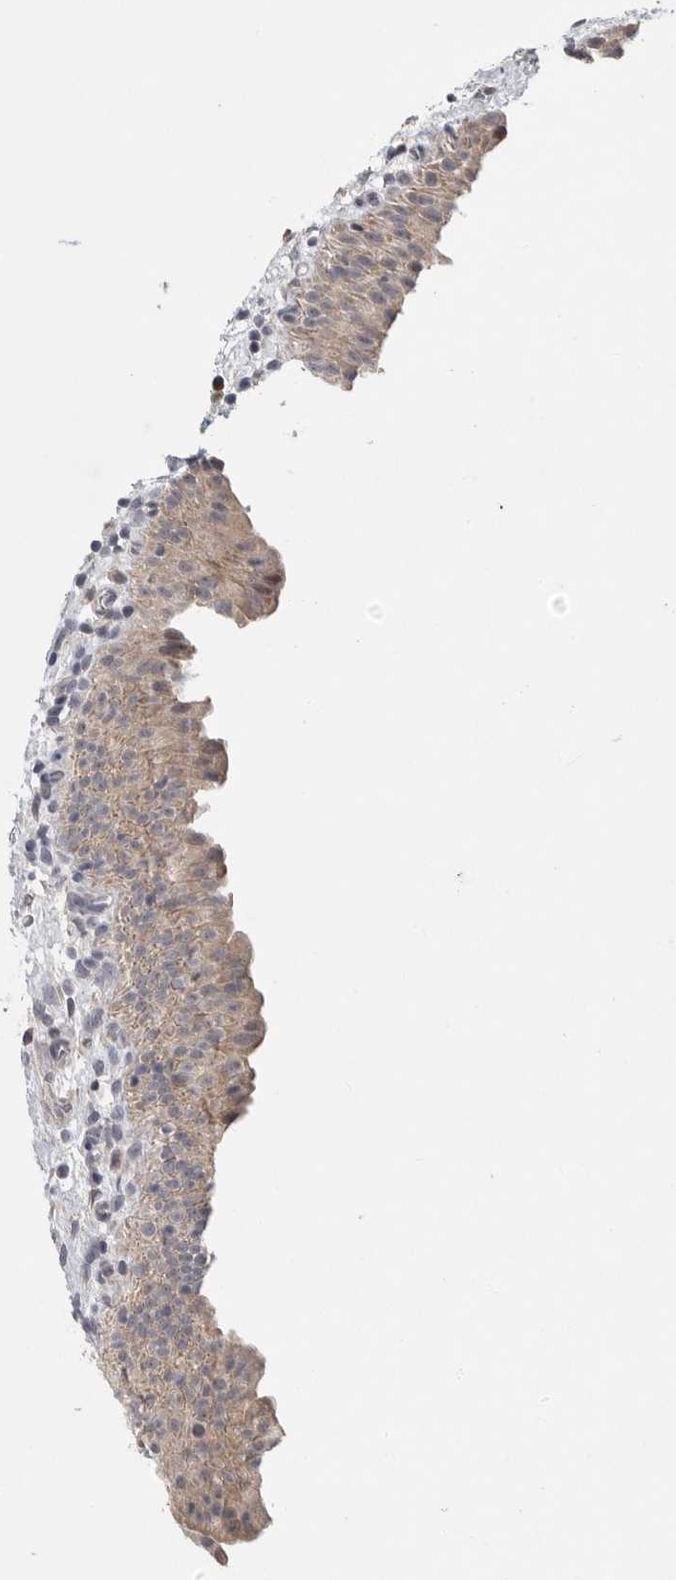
{"staining": {"intensity": "moderate", "quantity": ">75%", "location": "cytoplasmic/membranous"}, "tissue": "urinary bladder", "cell_type": "Urothelial cells", "image_type": "normal", "snomed": [{"axis": "morphology", "description": "Normal tissue, NOS"}, {"axis": "topography", "description": "Urinary bladder"}], "caption": "Immunohistochemistry (IHC) photomicrograph of benign urinary bladder: human urinary bladder stained using immunohistochemistry (IHC) displays medium levels of moderate protein expression localized specifically in the cytoplasmic/membranous of urothelial cells, appearing as a cytoplasmic/membranous brown color.", "gene": "FBXO43", "patient": {"sex": "male", "age": 82}}